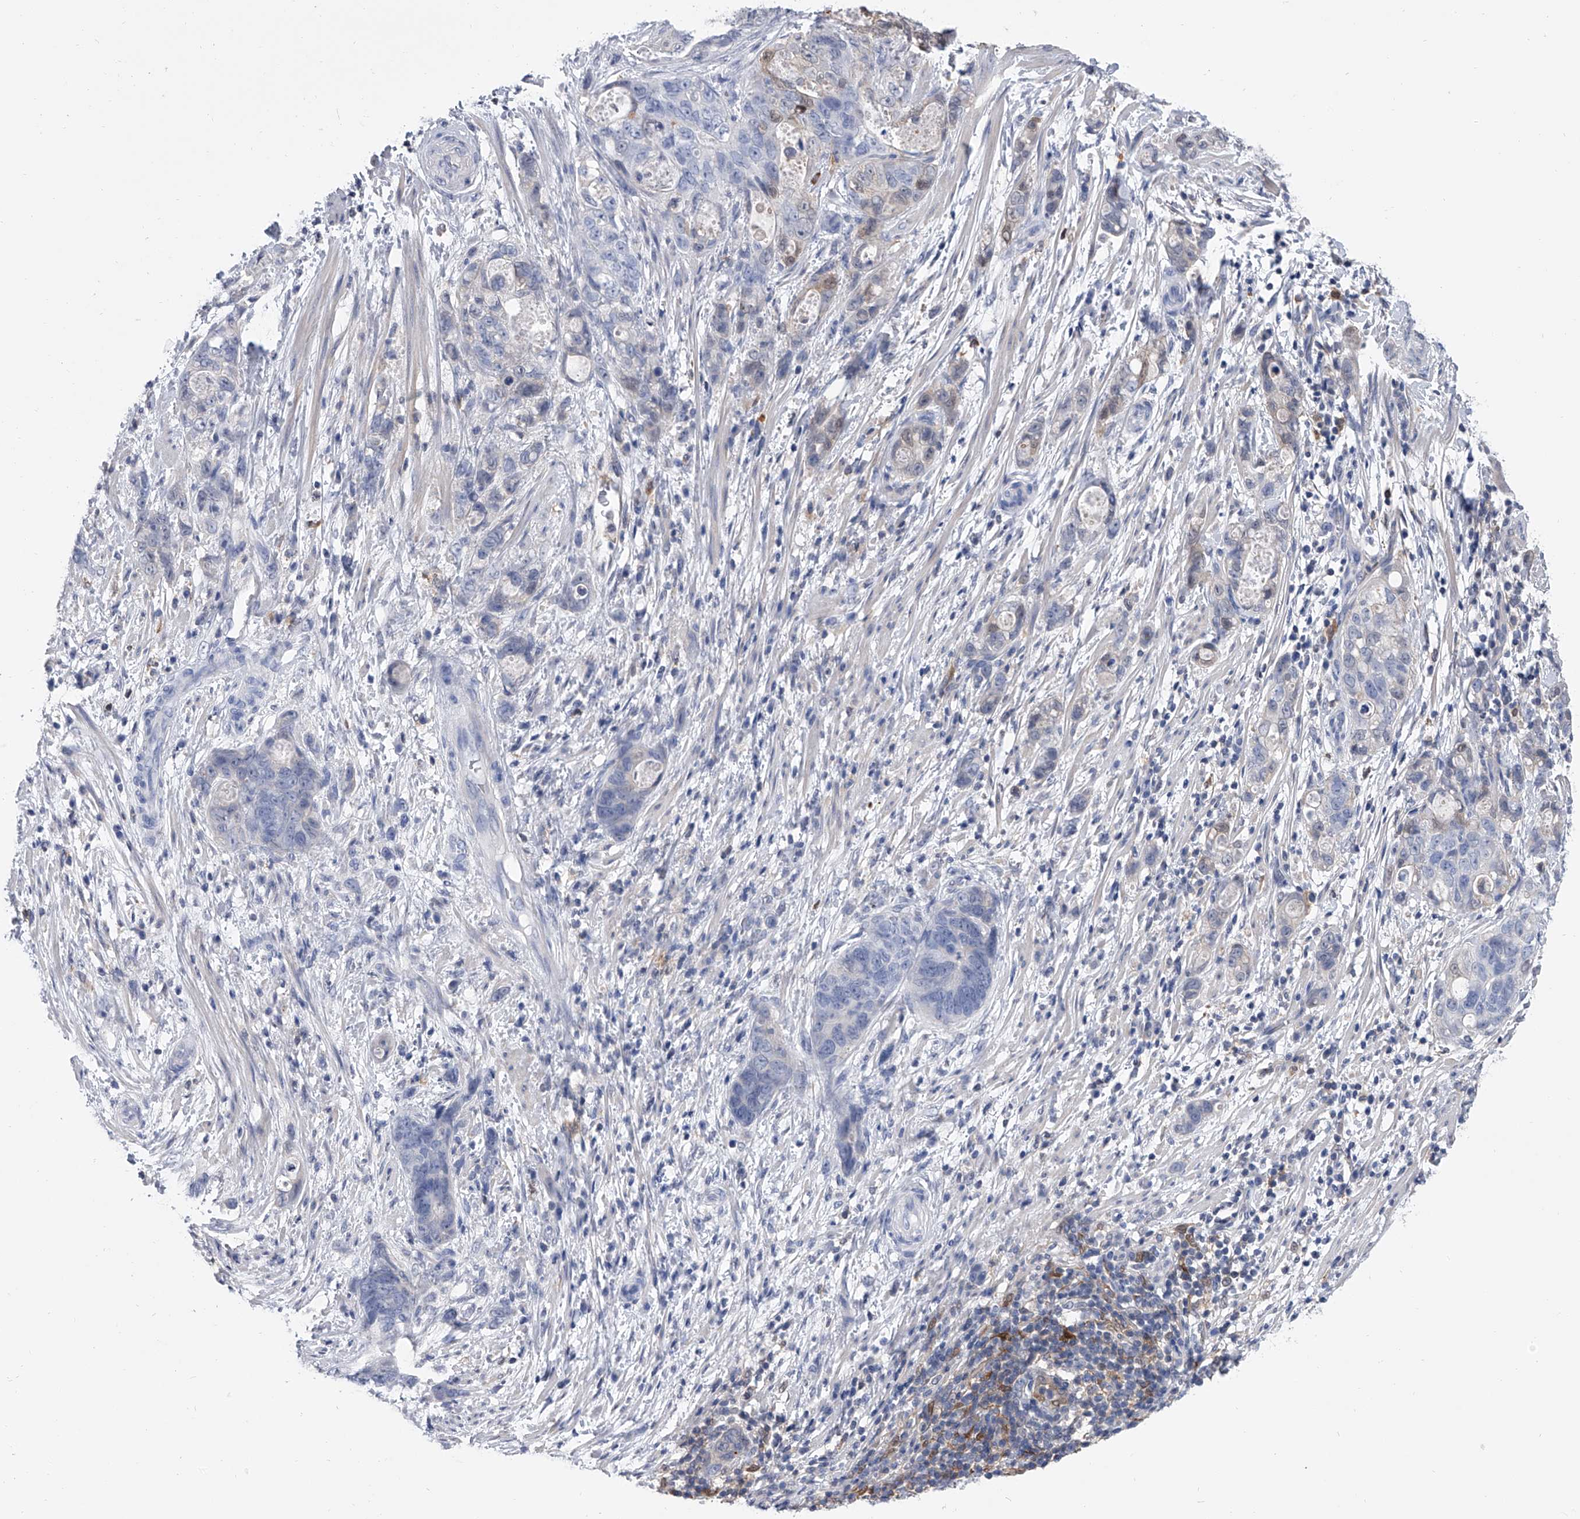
{"staining": {"intensity": "negative", "quantity": "none", "location": "none"}, "tissue": "stomach cancer", "cell_type": "Tumor cells", "image_type": "cancer", "snomed": [{"axis": "morphology", "description": "Normal tissue, NOS"}, {"axis": "morphology", "description": "Adenocarcinoma, NOS"}, {"axis": "topography", "description": "Stomach"}], "caption": "IHC image of human adenocarcinoma (stomach) stained for a protein (brown), which exhibits no staining in tumor cells.", "gene": "SERPINB9", "patient": {"sex": "female", "age": 89}}